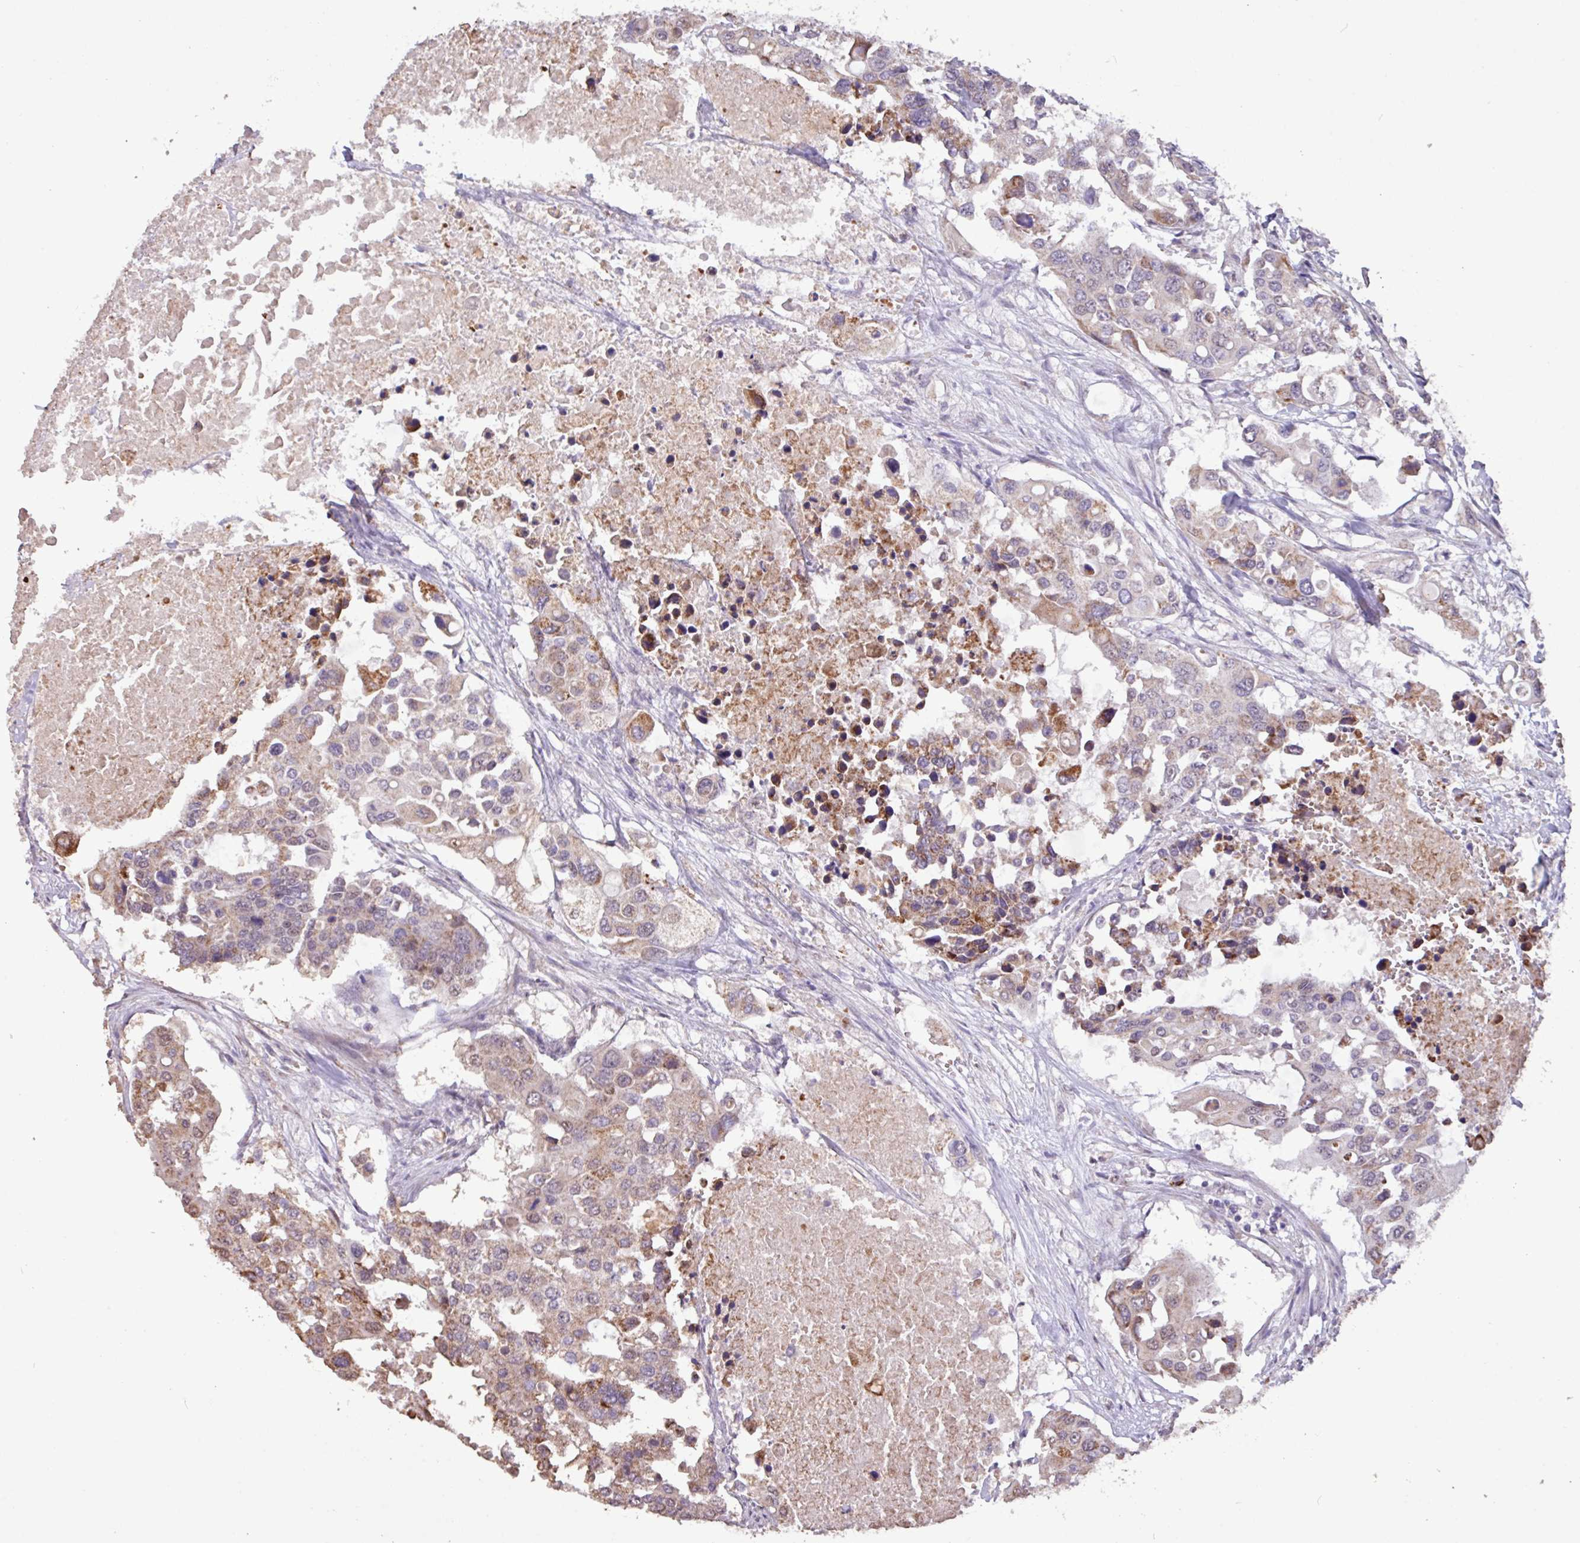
{"staining": {"intensity": "weak", "quantity": "<25%", "location": "cytoplasmic/membranous"}, "tissue": "colorectal cancer", "cell_type": "Tumor cells", "image_type": "cancer", "snomed": [{"axis": "morphology", "description": "Adenocarcinoma, NOS"}, {"axis": "topography", "description": "Colon"}], "caption": "The histopathology image displays no significant staining in tumor cells of colorectal adenocarcinoma.", "gene": "L3MBTL3", "patient": {"sex": "male", "age": 77}}